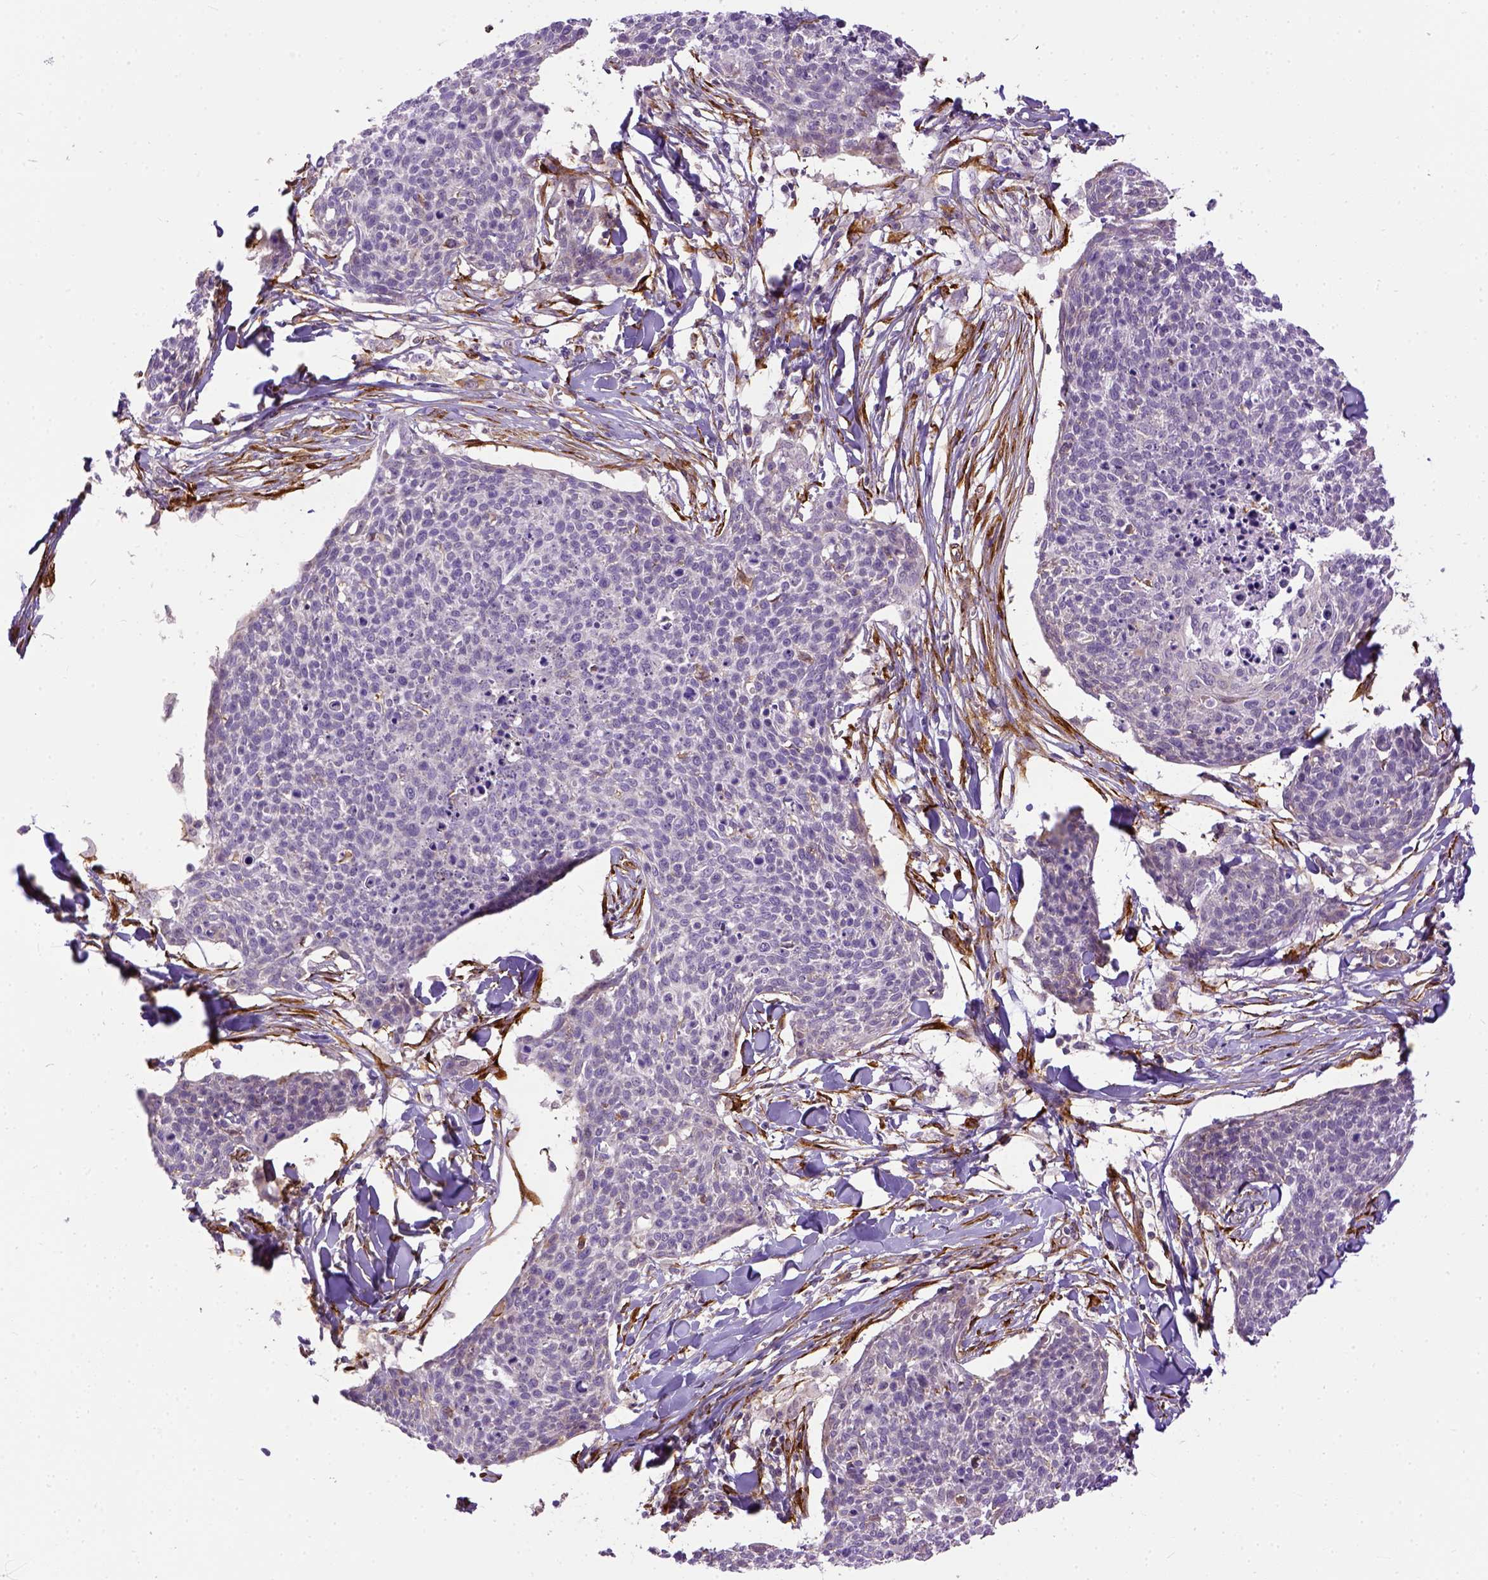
{"staining": {"intensity": "negative", "quantity": "none", "location": "none"}, "tissue": "skin cancer", "cell_type": "Tumor cells", "image_type": "cancer", "snomed": [{"axis": "morphology", "description": "Squamous cell carcinoma, NOS"}, {"axis": "topography", "description": "Skin"}, {"axis": "topography", "description": "Vulva"}], "caption": "Immunohistochemistry (IHC) image of neoplastic tissue: skin cancer (squamous cell carcinoma) stained with DAB reveals no significant protein staining in tumor cells.", "gene": "KAZN", "patient": {"sex": "female", "age": 75}}